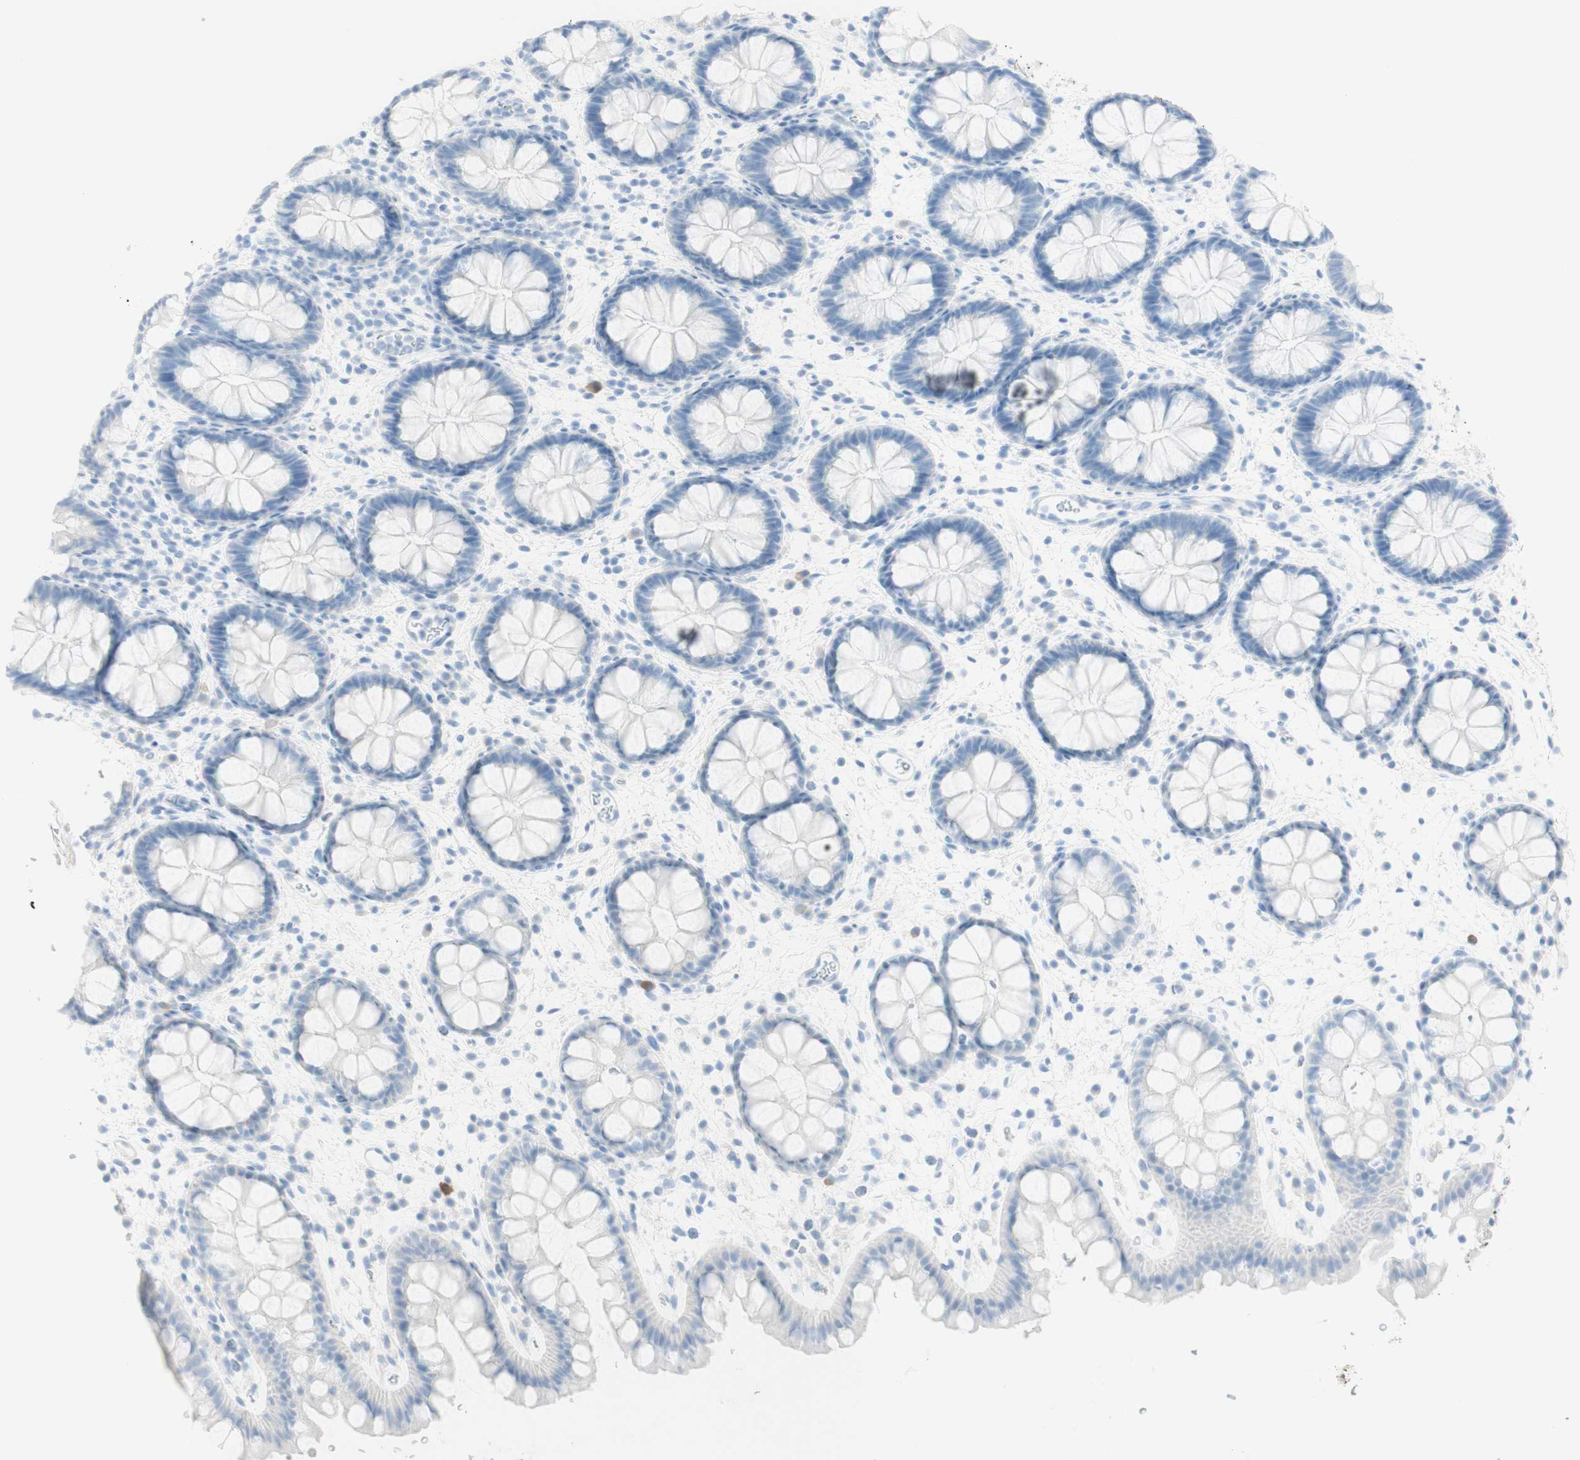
{"staining": {"intensity": "negative", "quantity": "none", "location": "none"}, "tissue": "rectum", "cell_type": "Glandular cells", "image_type": "normal", "snomed": [{"axis": "morphology", "description": "Normal tissue, NOS"}, {"axis": "topography", "description": "Rectum"}], "caption": "An immunohistochemistry (IHC) micrograph of unremarkable rectum is shown. There is no staining in glandular cells of rectum.", "gene": "TPO", "patient": {"sex": "female", "age": 24}}